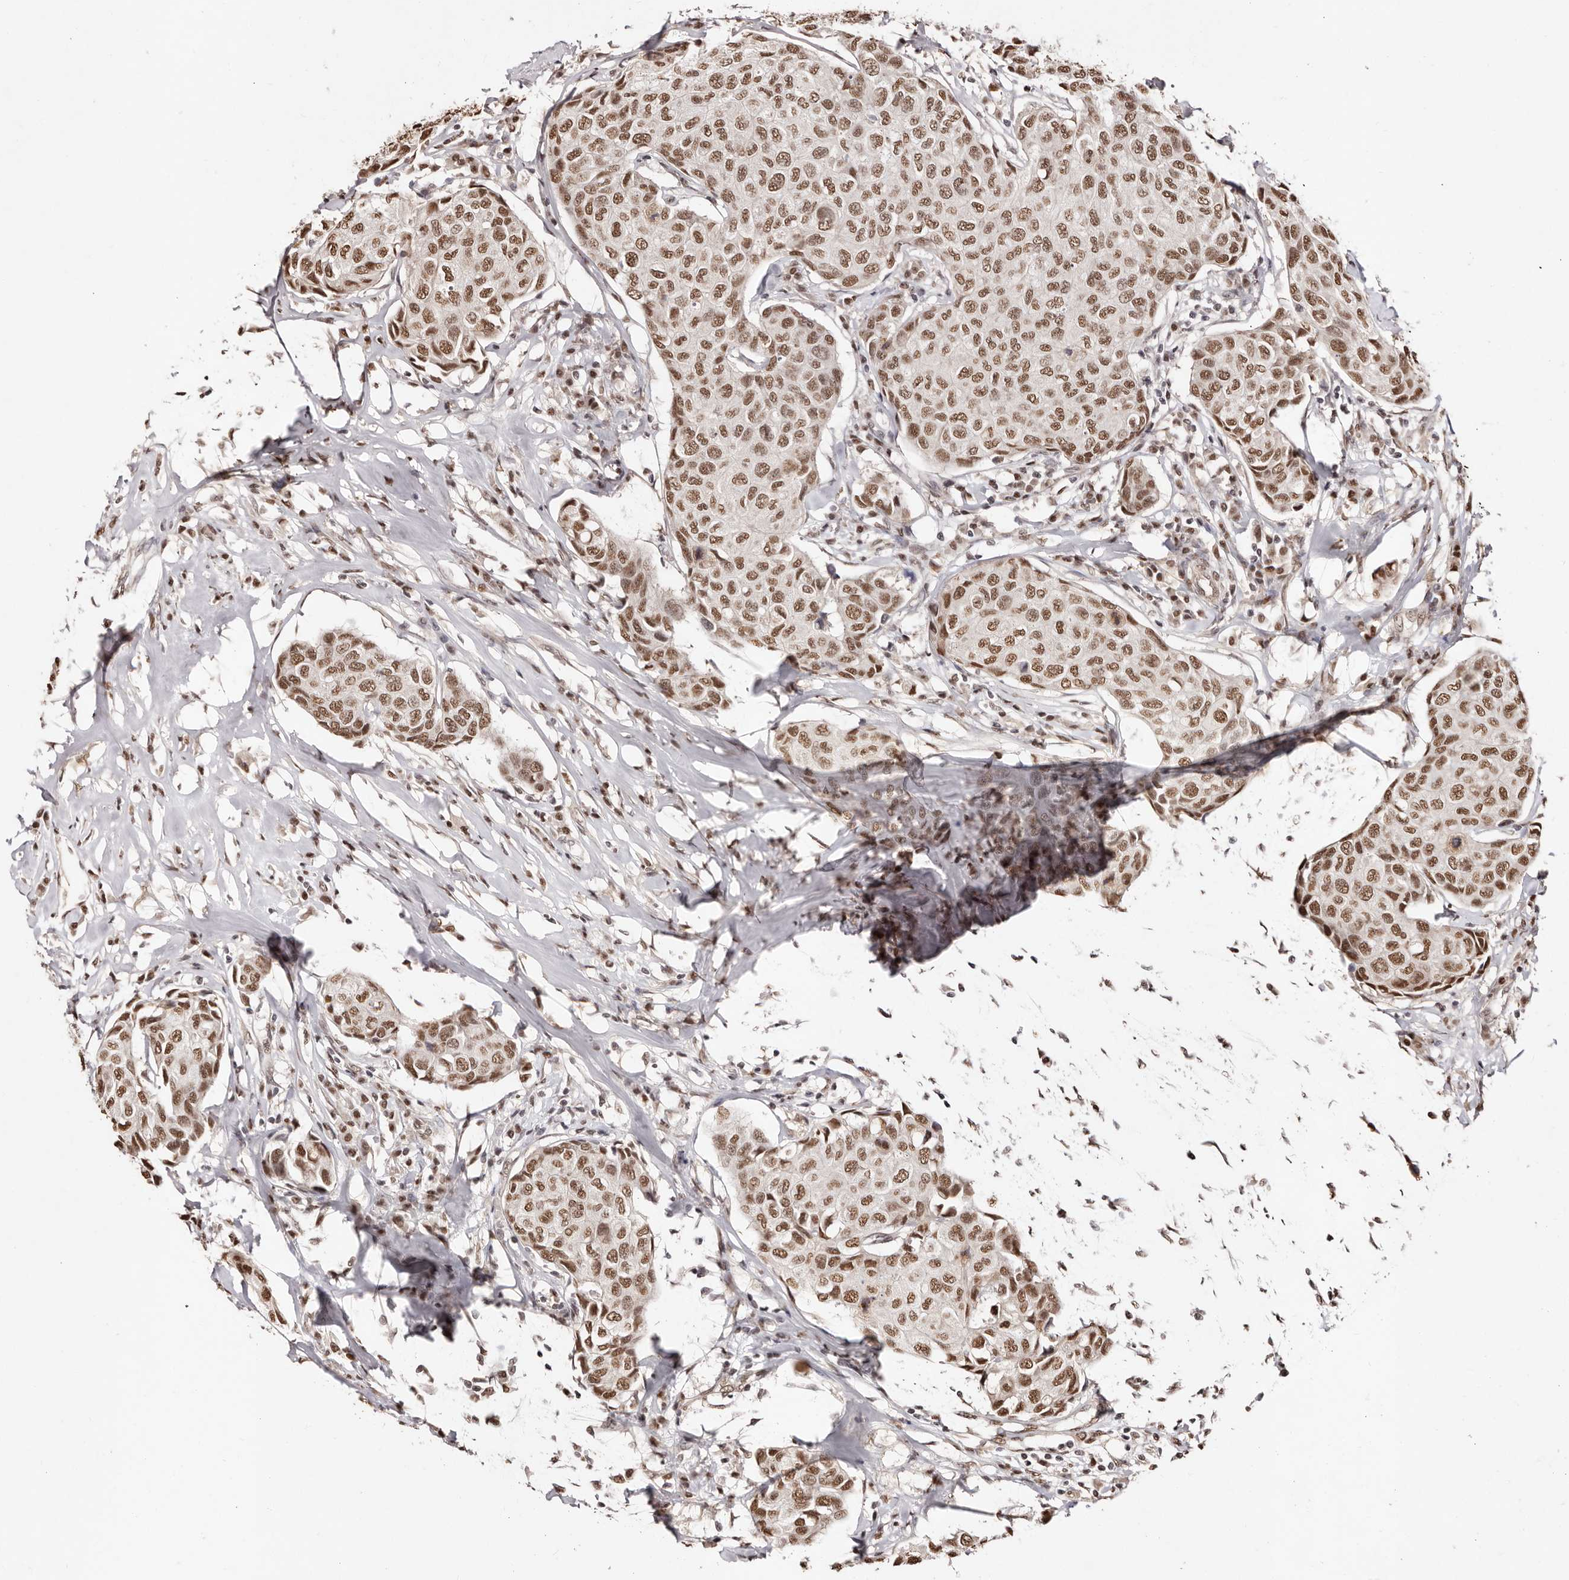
{"staining": {"intensity": "moderate", "quantity": ">75%", "location": "nuclear"}, "tissue": "breast cancer", "cell_type": "Tumor cells", "image_type": "cancer", "snomed": [{"axis": "morphology", "description": "Duct carcinoma"}, {"axis": "topography", "description": "Breast"}], "caption": "DAB immunohistochemical staining of intraductal carcinoma (breast) shows moderate nuclear protein positivity in approximately >75% of tumor cells. Using DAB (brown) and hematoxylin (blue) stains, captured at high magnification using brightfield microscopy.", "gene": "BICRAL", "patient": {"sex": "female", "age": 80}}